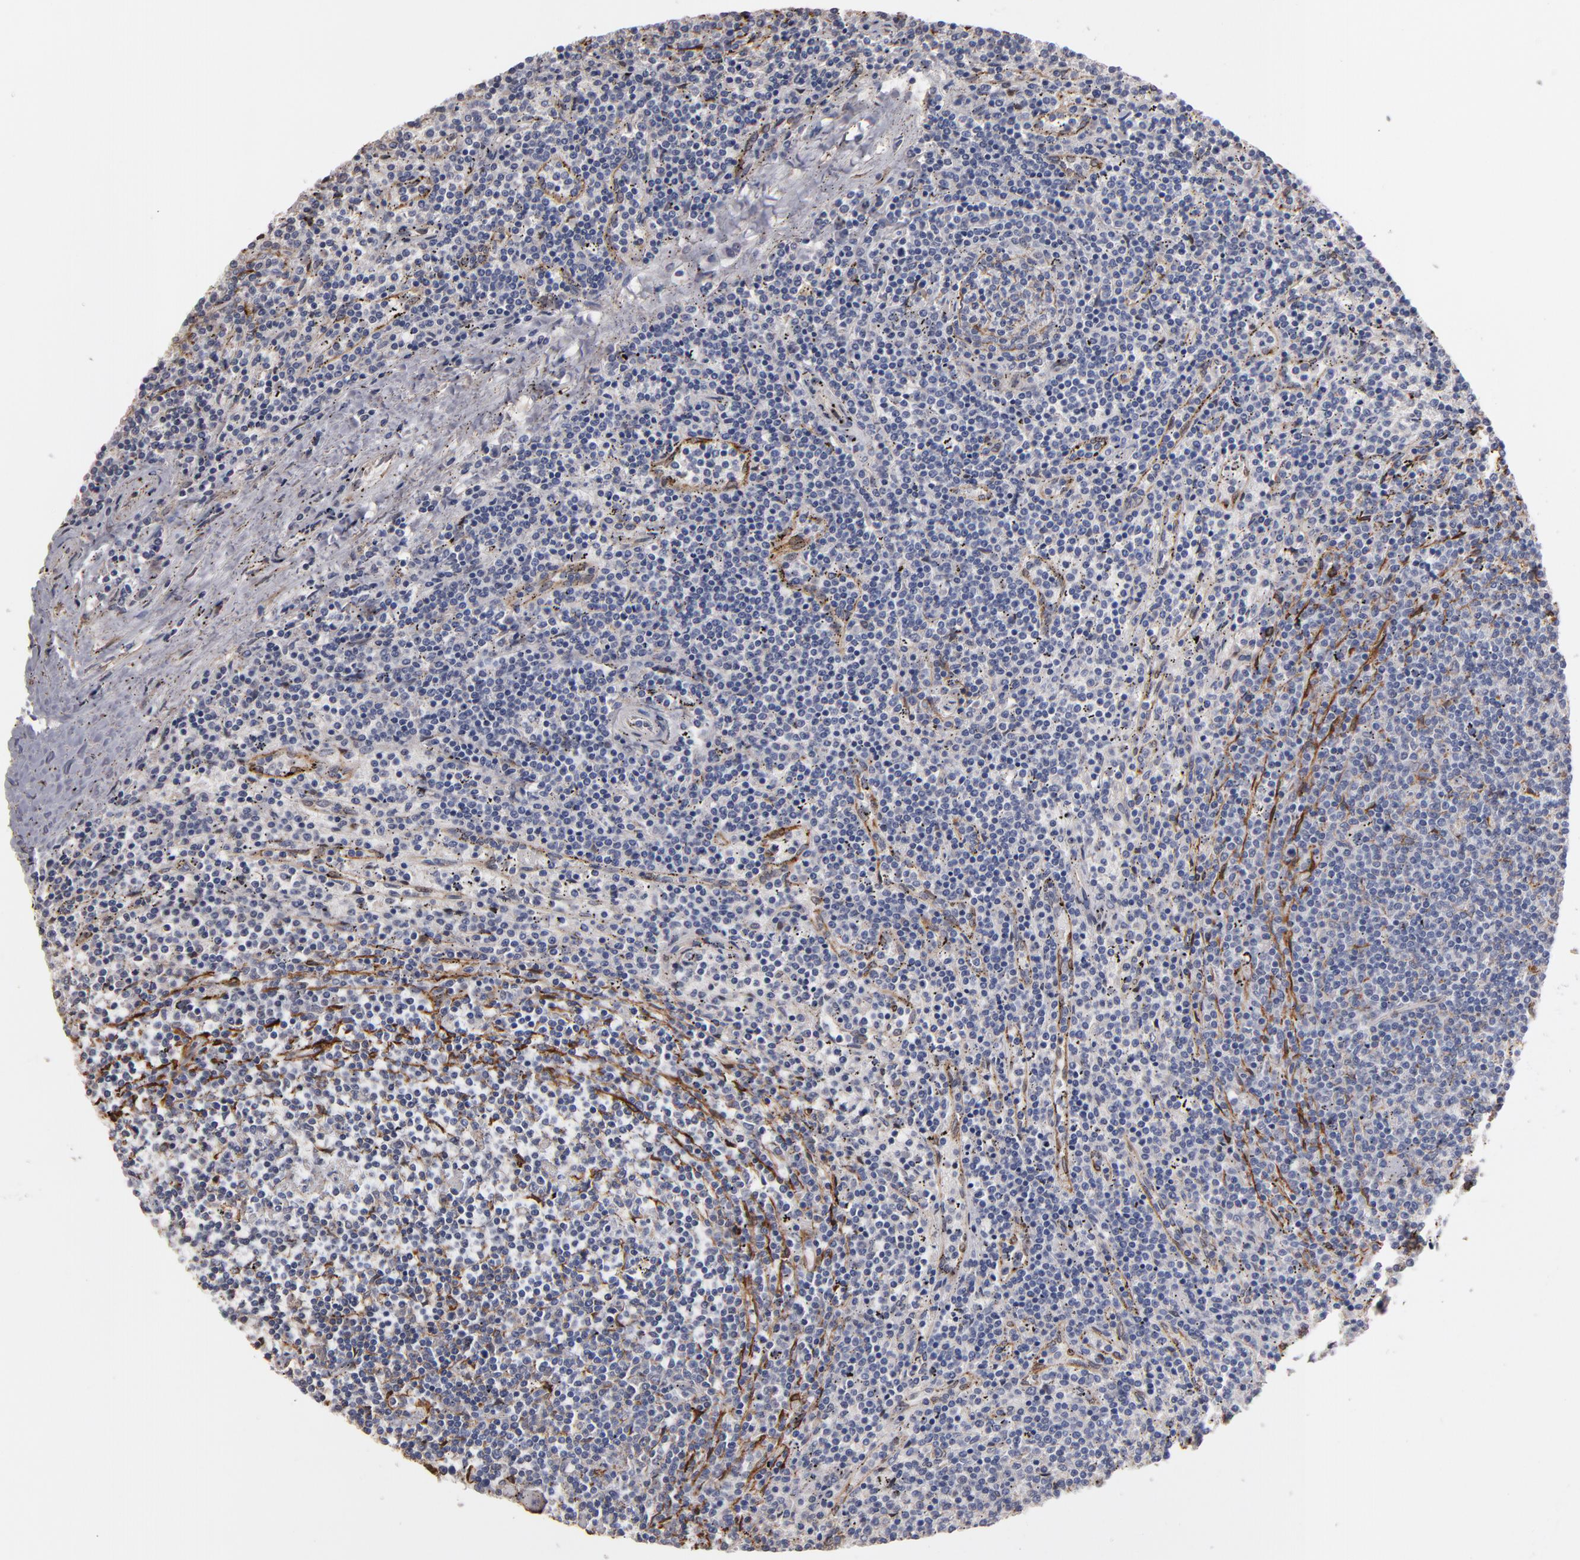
{"staining": {"intensity": "moderate", "quantity": "<25%", "location": "cytoplasmic/membranous"}, "tissue": "lymphoma", "cell_type": "Tumor cells", "image_type": "cancer", "snomed": [{"axis": "morphology", "description": "Malignant lymphoma, non-Hodgkin's type, Low grade"}, {"axis": "topography", "description": "Spleen"}], "caption": "Protein analysis of low-grade malignant lymphoma, non-Hodgkin's type tissue demonstrates moderate cytoplasmic/membranous positivity in approximately <25% of tumor cells. The protein of interest is shown in brown color, while the nuclei are stained blue.", "gene": "PGRMC1", "patient": {"sex": "female", "age": 50}}